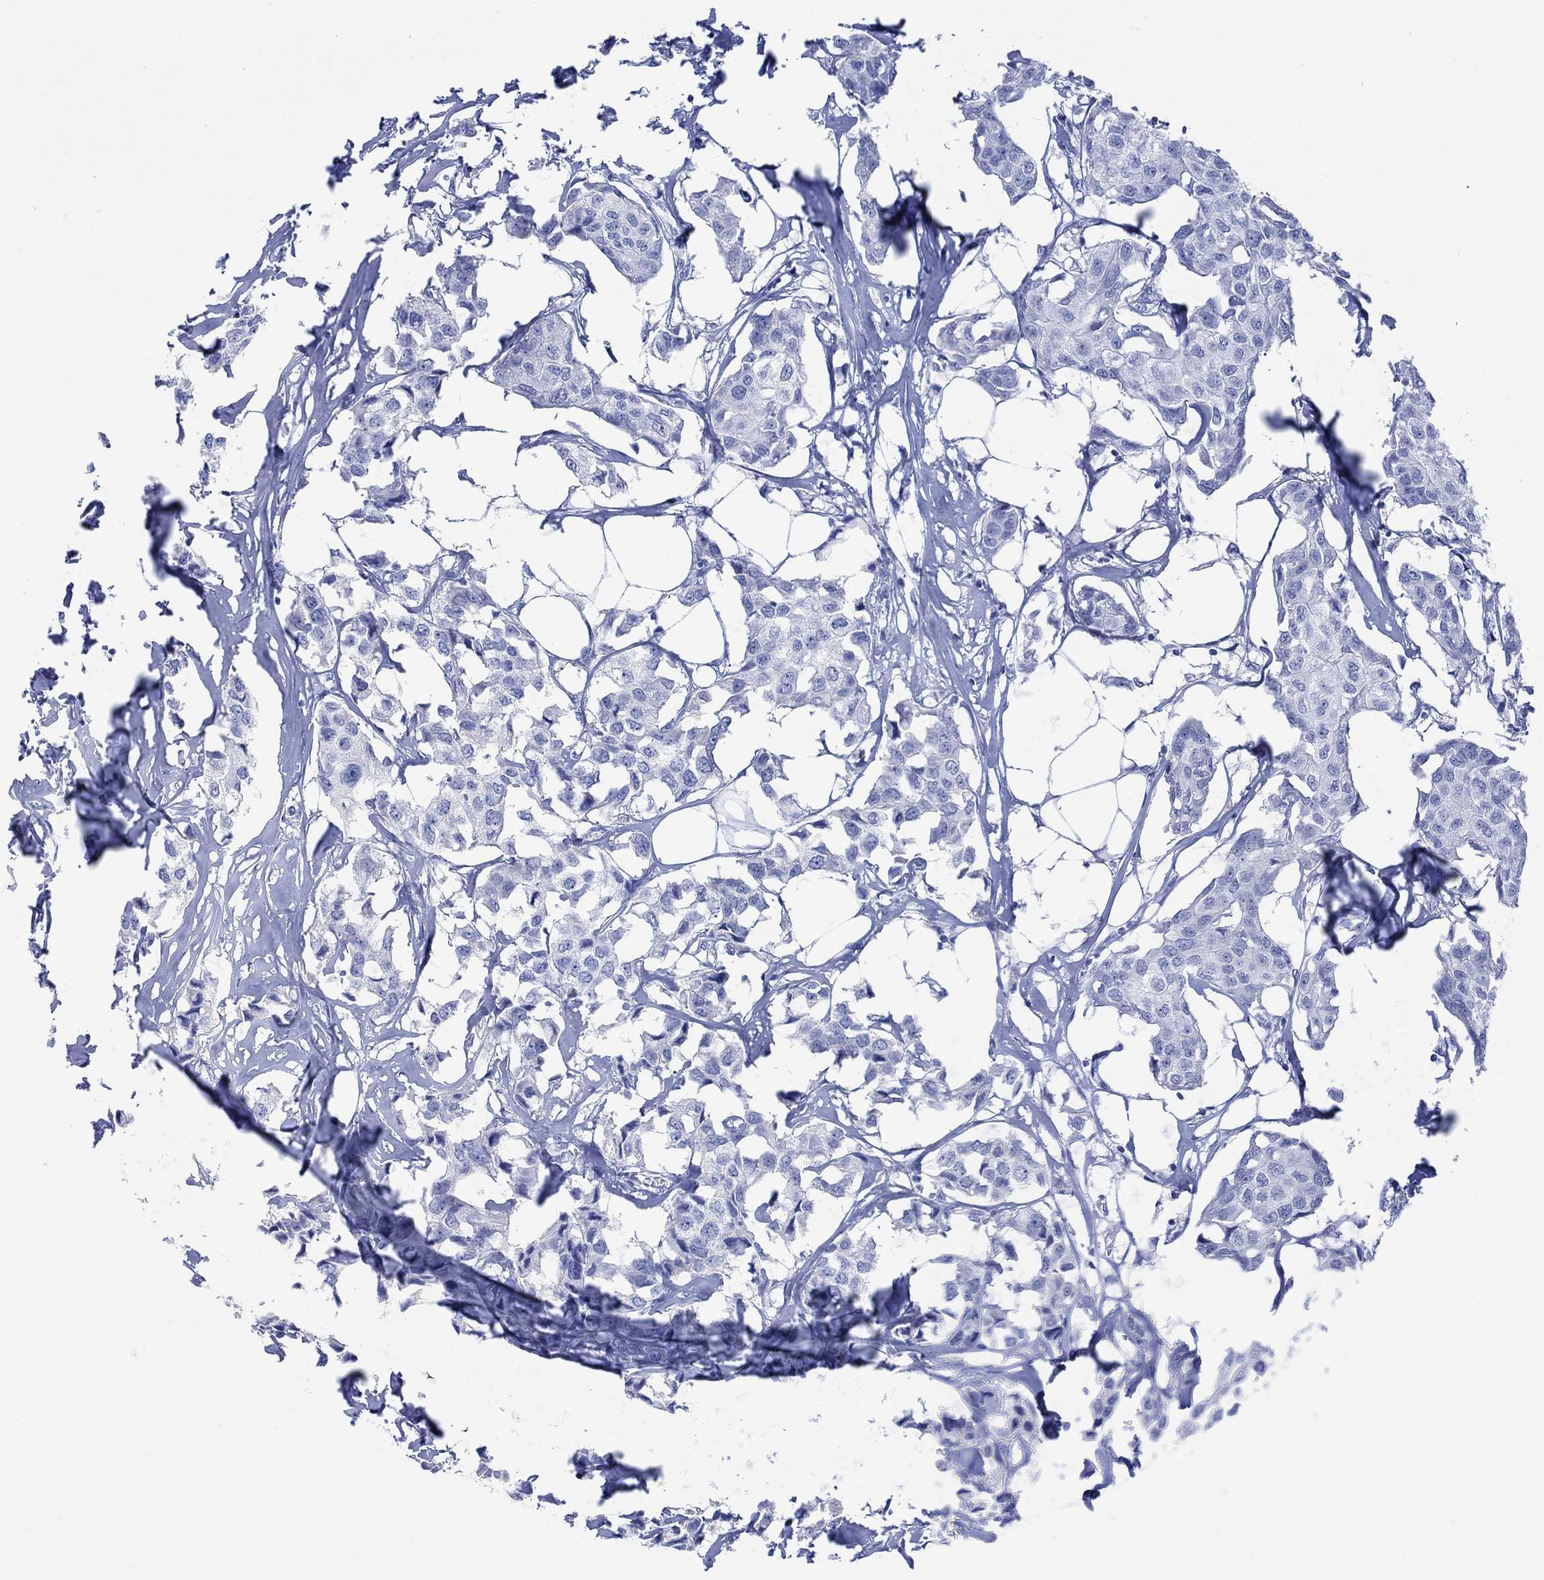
{"staining": {"intensity": "negative", "quantity": "none", "location": "none"}, "tissue": "breast cancer", "cell_type": "Tumor cells", "image_type": "cancer", "snomed": [{"axis": "morphology", "description": "Duct carcinoma"}, {"axis": "topography", "description": "Breast"}], "caption": "Histopathology image shows no protein expression in tumor cells of breast invasive ductal carcinoma tissue.", "gene": "CALCA", "patient": {"sex": "female", "age": 80}}